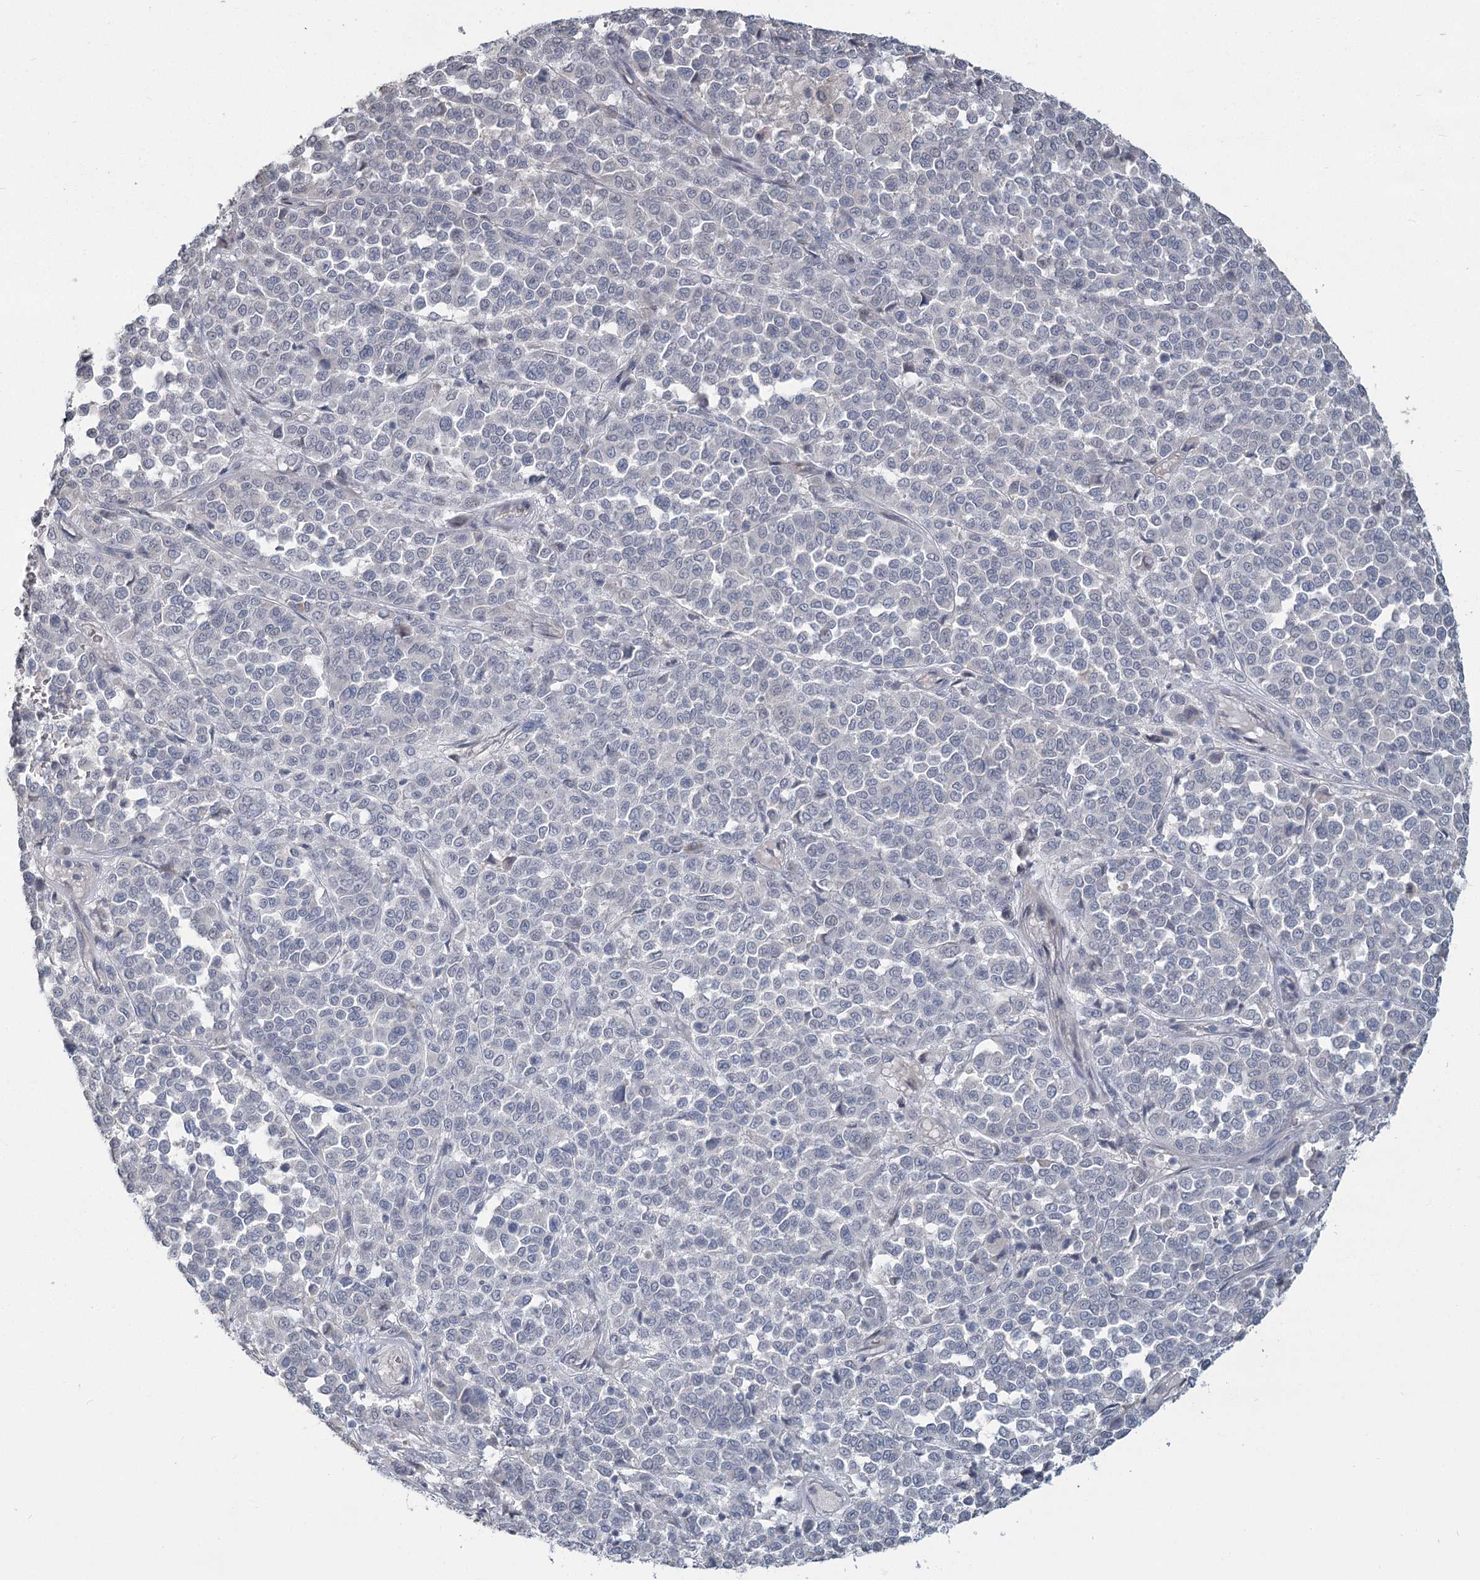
{"staining": {"intensity": "negative", "quantity": "none", "location": "none"}, "tissue": "melanoma", "cell_type": "Tumor cells", "image_type": "cancer", "snomed": [{"axis": "morphology", "description": "Malignant melanoma, Metastatic site"}, {"axis": "topography", "description": "Pancreas"}], "caption": "Malignant melanoma (metastatic site) stained for a protein using immunohistochemistry demonstrates no staining tumor cells.", "gene": "SLC9A3", "patient": {"sex": "female", "age": 30}}